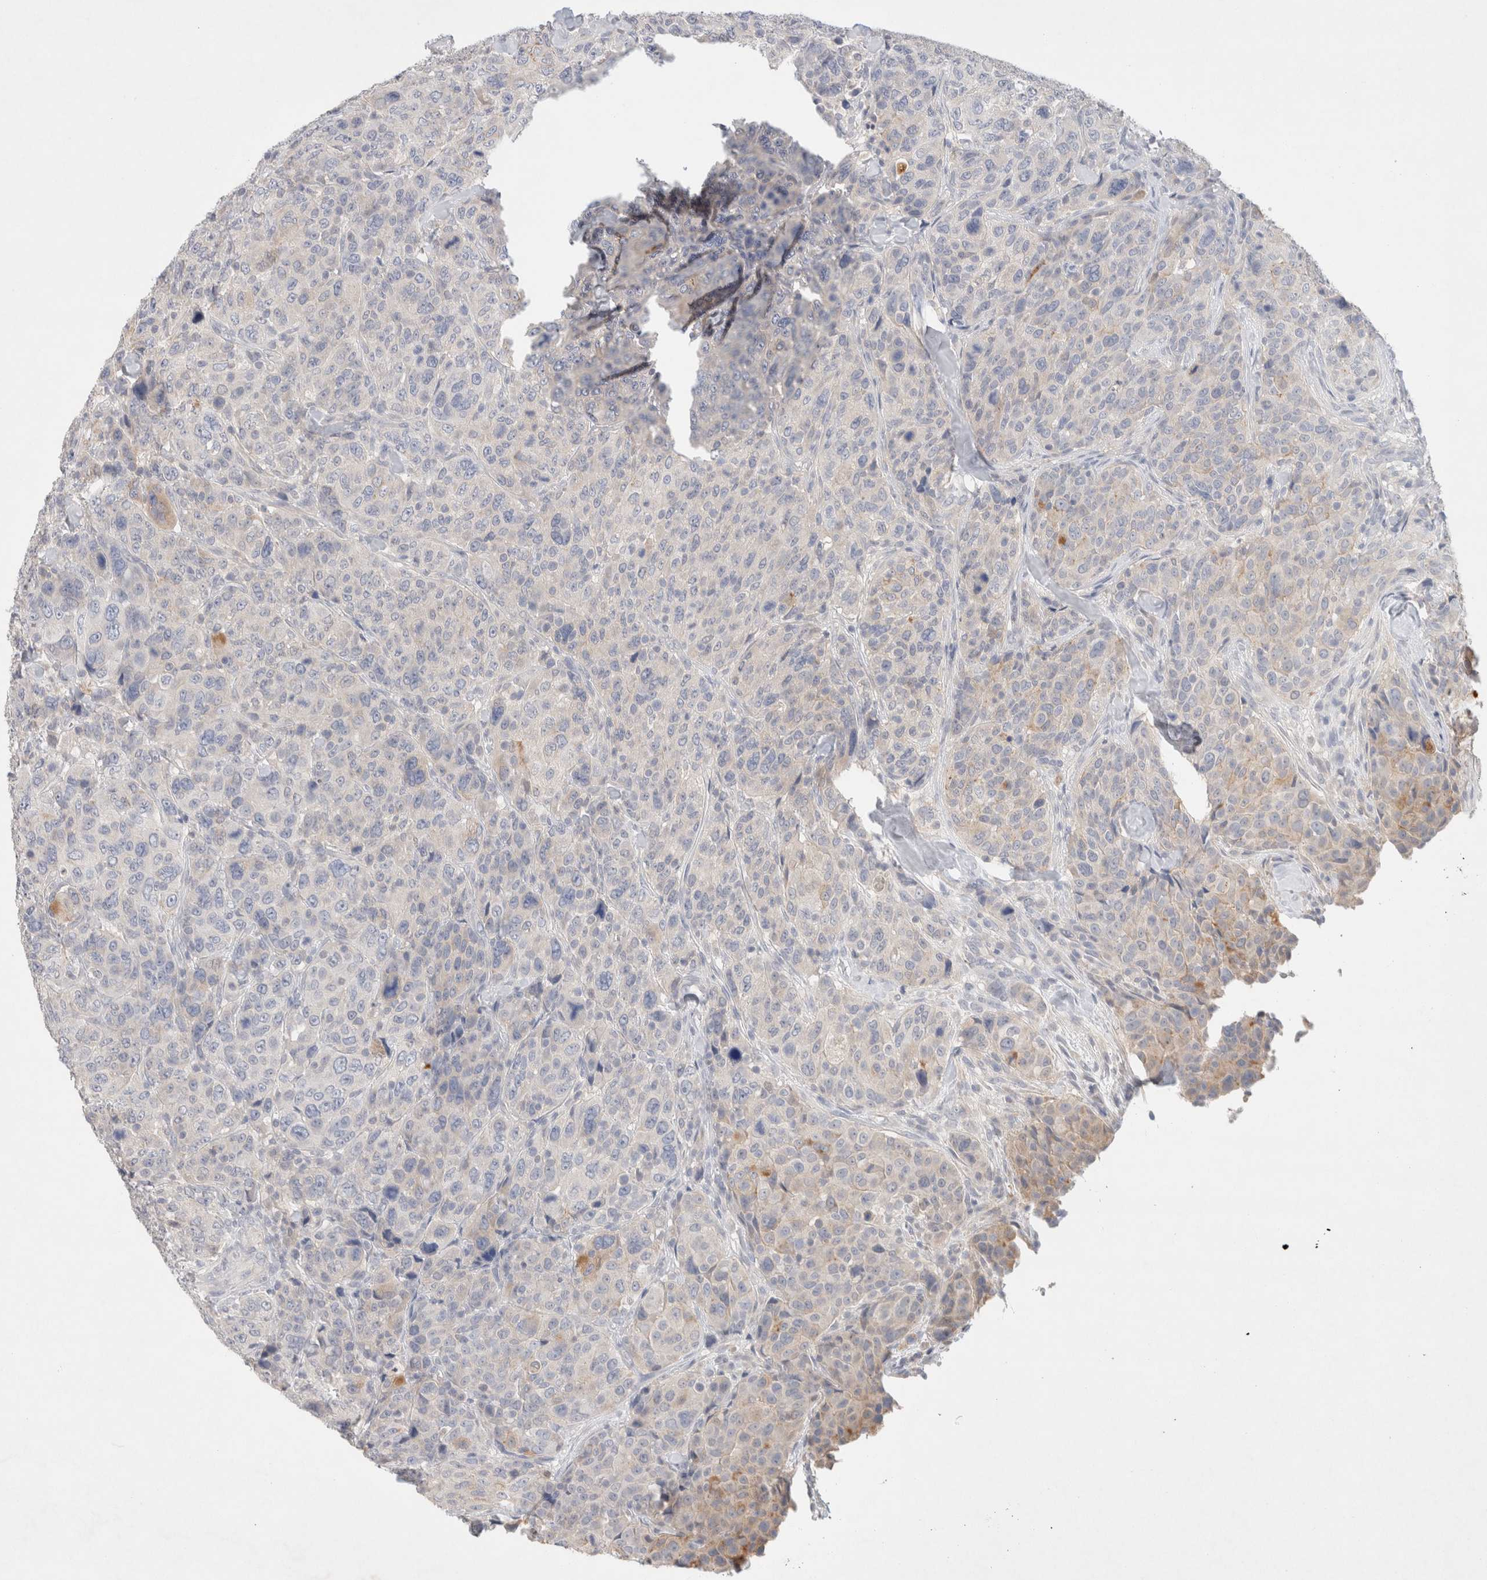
{"staining": {"intensity": "weak", "quantity": "<25%", "location": "cytoplasmic/membranous"}, "tissue": "breast cancer", "cell_type": "Tumor cells", "image_type": "cancer", "snomed": [{"axis": "morphology", "description": "Duct carcinoma"}, {"axis": "topography", "description": "Breast"}], "caption": "This is a micrograph of IHC staining of breast intraductal carcinoma, which shows no staining in tumor cells.", "gene": "MPP2", "patient": {"sex": "female", "age": 37}}